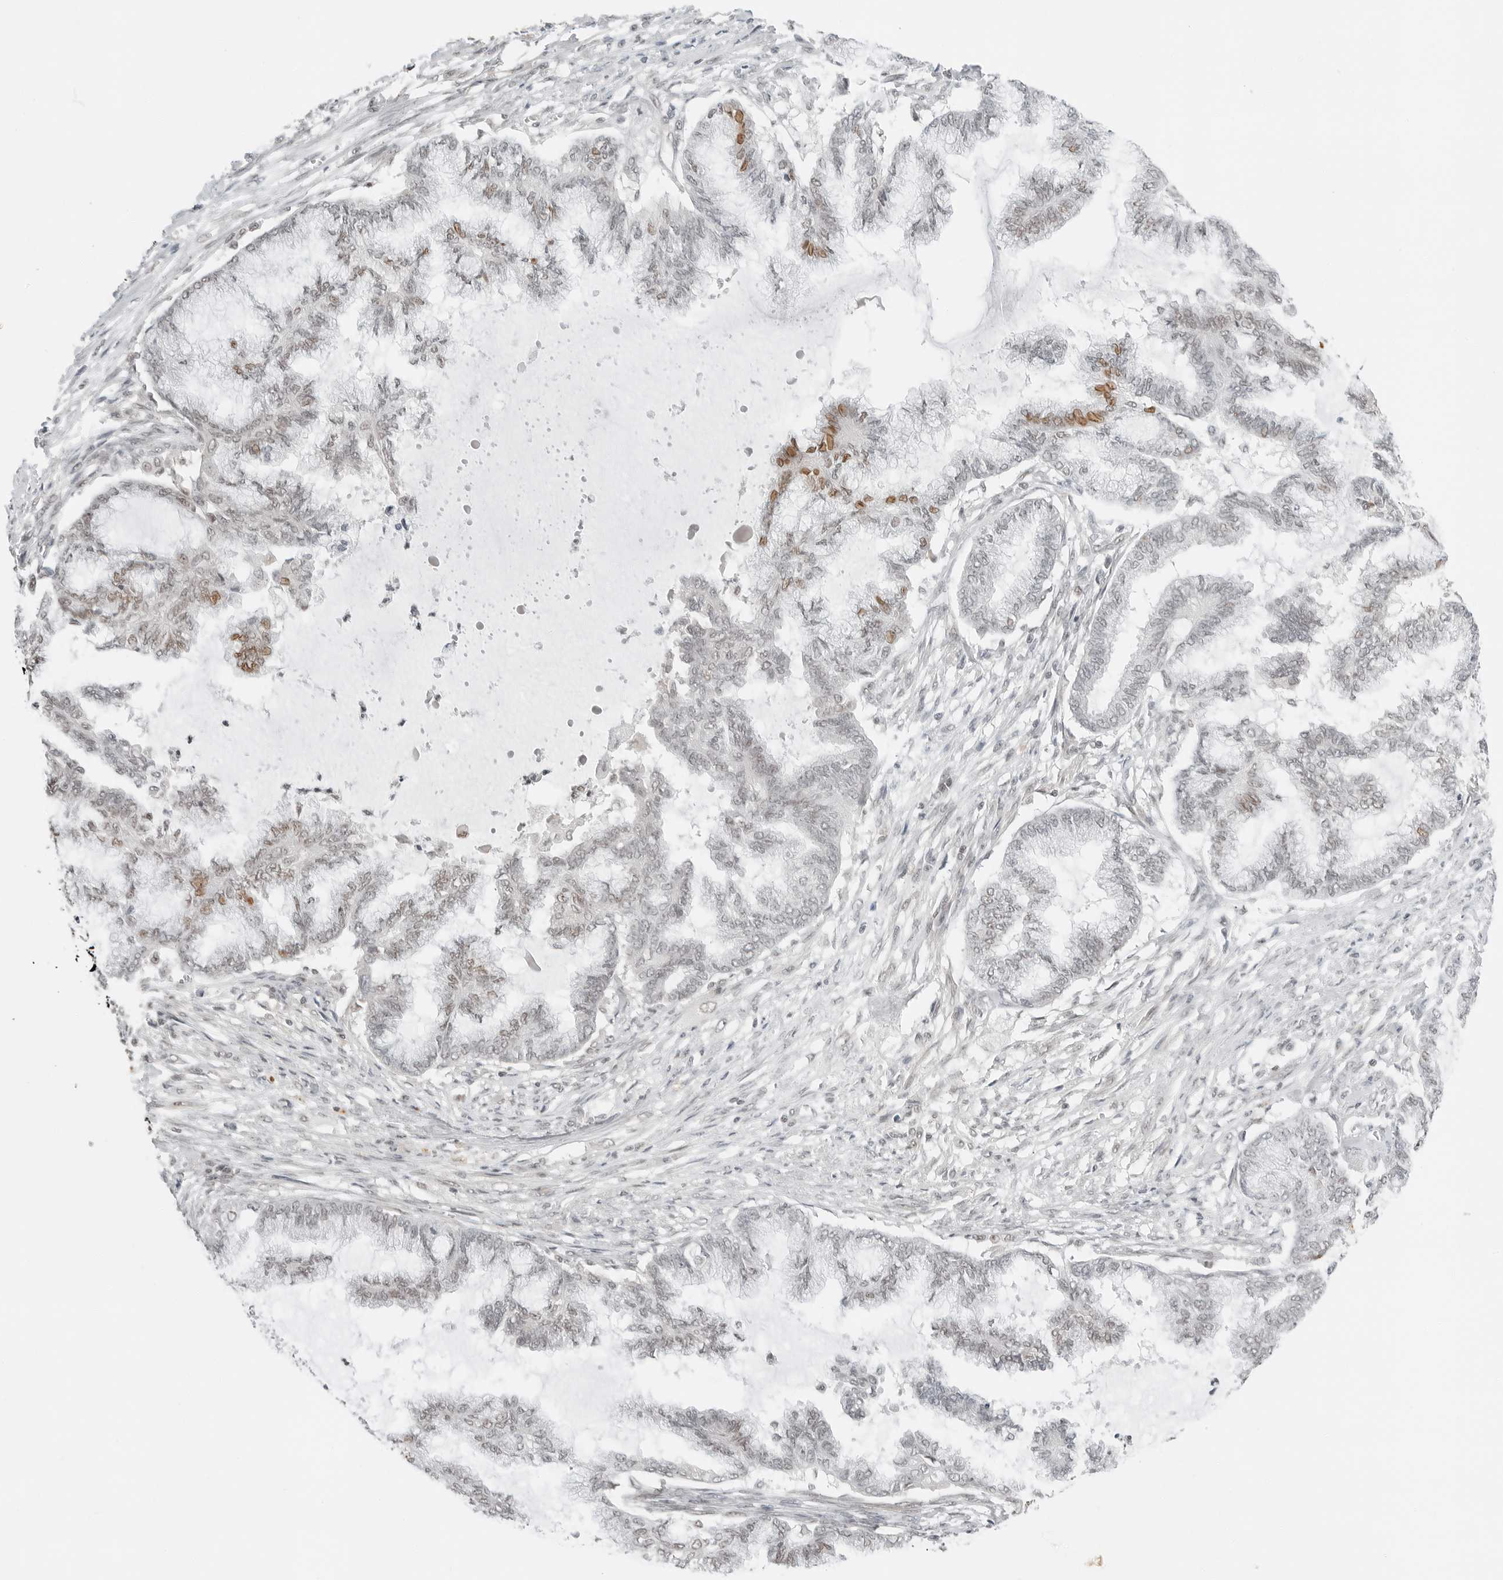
{"staining": {"intensity": "moderate", "quantity": "<25%", "location": "nuclear"}, "tissue": "endometrial cancer", "cell_type": "Tumor cells", "image_type": "cancer", "snomed": [{"axis": "morphology", "description": "Adenocarcinoma, NOS"}, {"axis": "topography", "description": "Endometrium"}], "caption": "Protein staining by IHC shows moderate nuclear staining in about <25% of tumor cells in adenocarcinoma (endometrial). The protein is shown in brown color, while the nuclei are stained blue.", "gene": "CRTC2", "patient": {"sex": "female", "age": 86}}